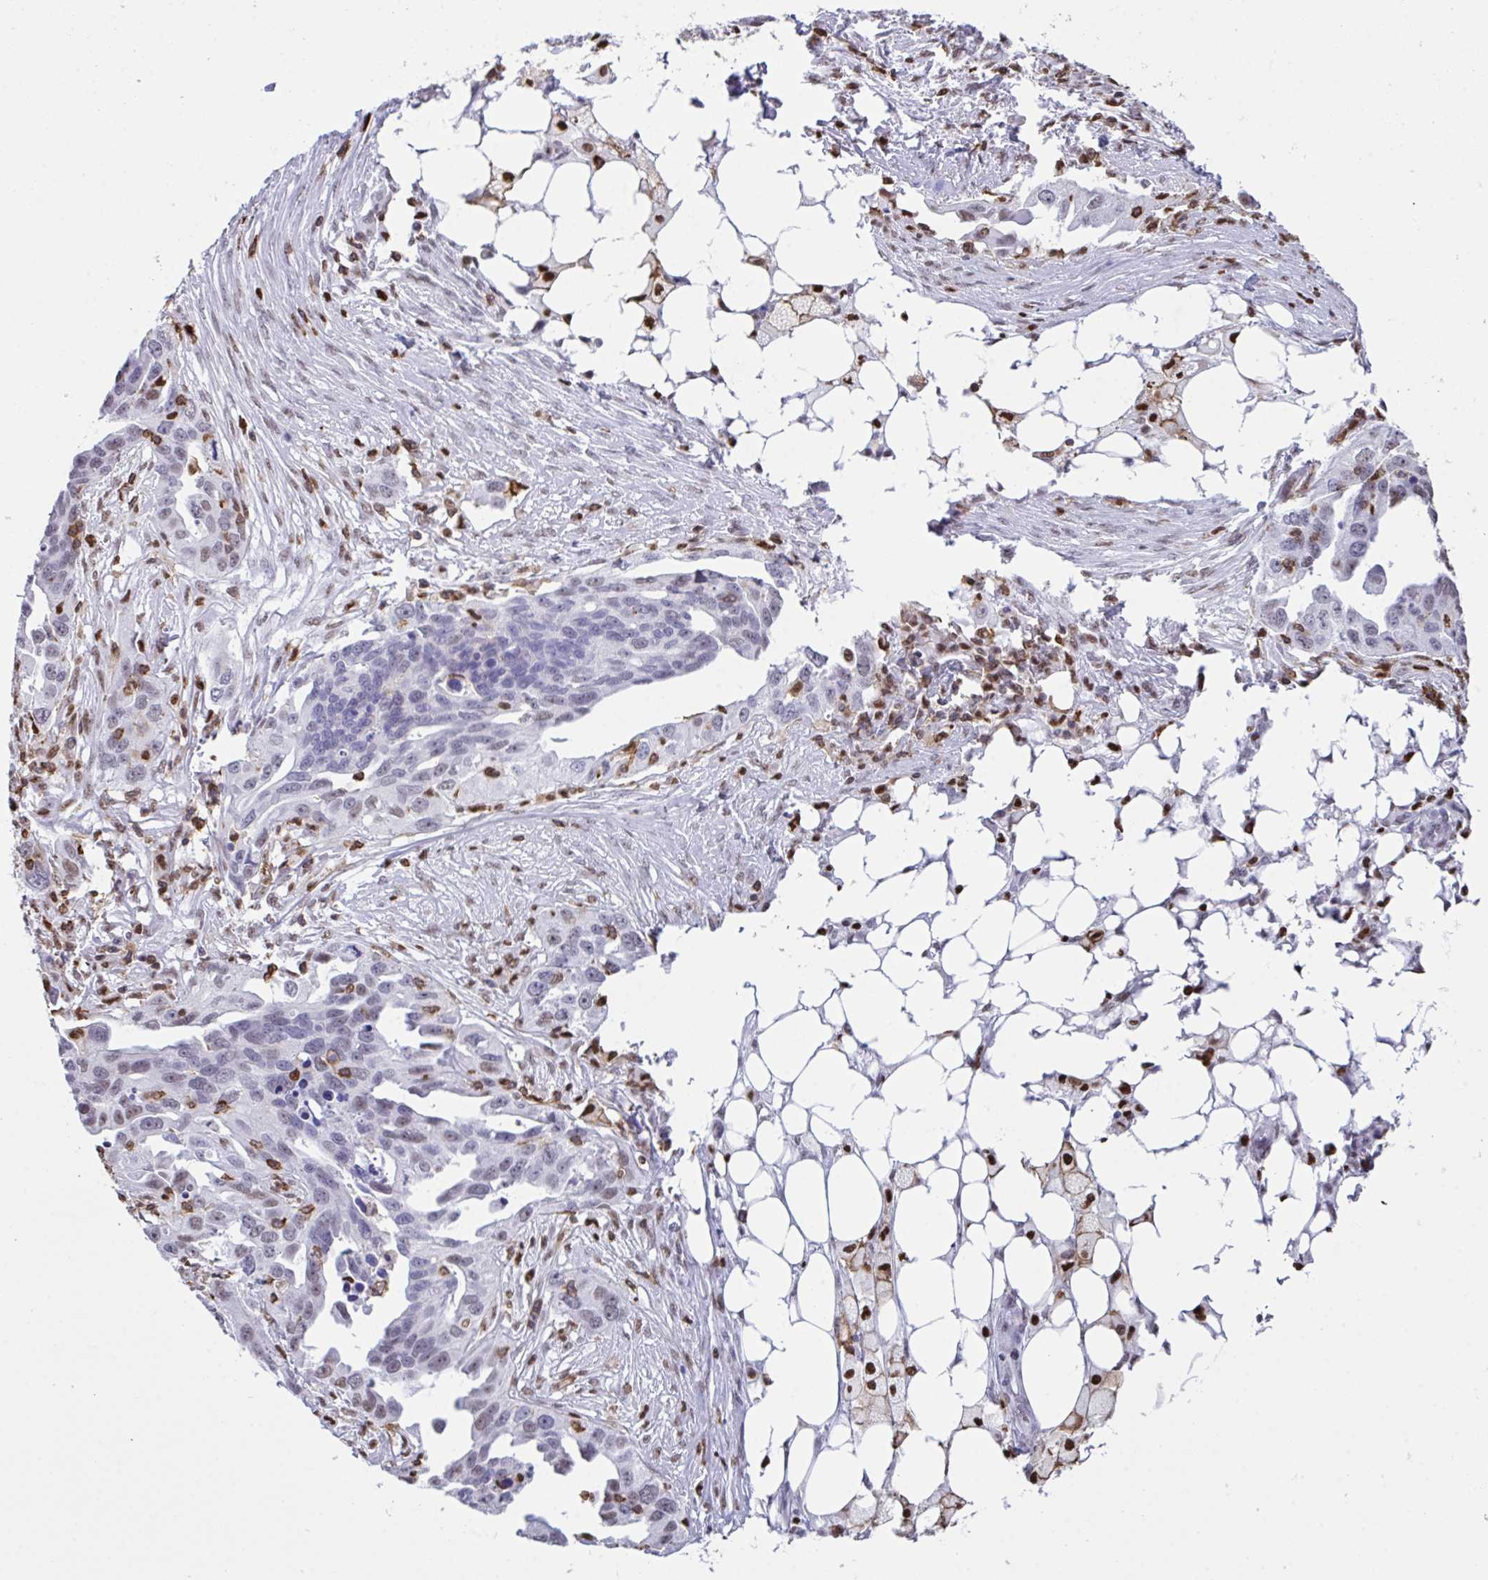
{"staining": {"intensity": "negative", "quantity": "none", "location": "none"}, "tissue": "ovarian cancer", "cell_type": "Tumor cells", "image_type": "cancer", "snomed": [{"axis": "morphology", "description": "Carcinoma, endometroid"}, {"axis": "morphology", "description": "Cystadenocarcinoma, serous, NOS"}, {"axis": "topography", "description": "Ovary"}], "caption": "Image shows no significant protein positivity in tumor cells of ovarian cancer (serous cystadenocarcinoma).", "gene": "BTBD10", "patient": {"sex": "female", "age": 45}}